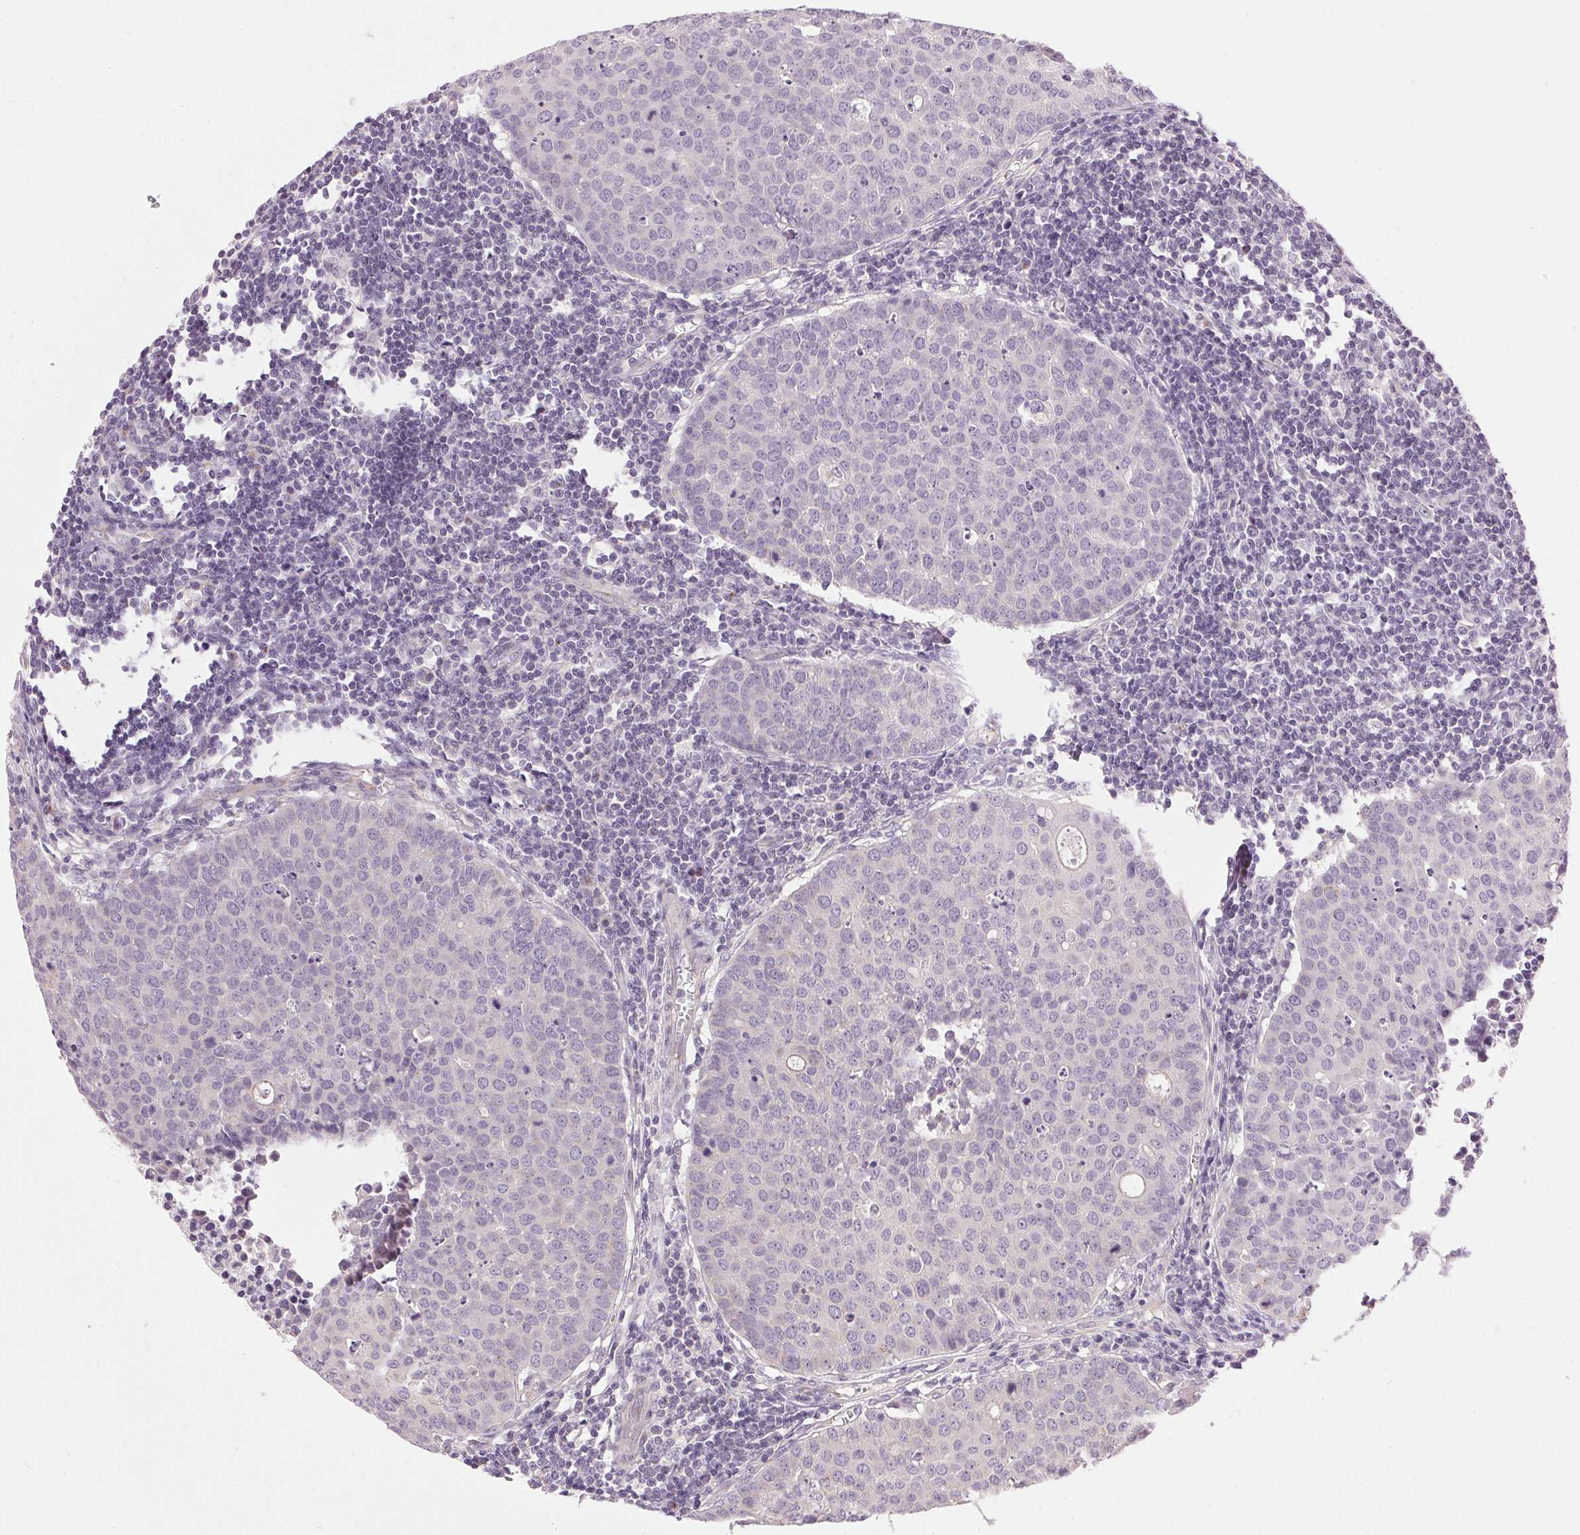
{"staining": {"intensity": "negative", "quantity": "none", "location": "none"}, "tissue": "carcinoid", "cell_type": "Tumor cells", "image_type": "cancer", "snomed": [{"axis": "morphology", "description": "Carcinoid, malignant, NOS"}, {"axis": "topography", "description": "Colon"}], "caption": "Immunohistochemistry (IHC) image of neoplastic tissue: human carcinoid (malignant) stained with DAB displays no significant protein staining in tumor cells. (DAB immunohistochemistry visualized using brightfield microscopy, high magnification).", "gene": "GOLPH3", "patient": {"sex": "male", "age": 81}}